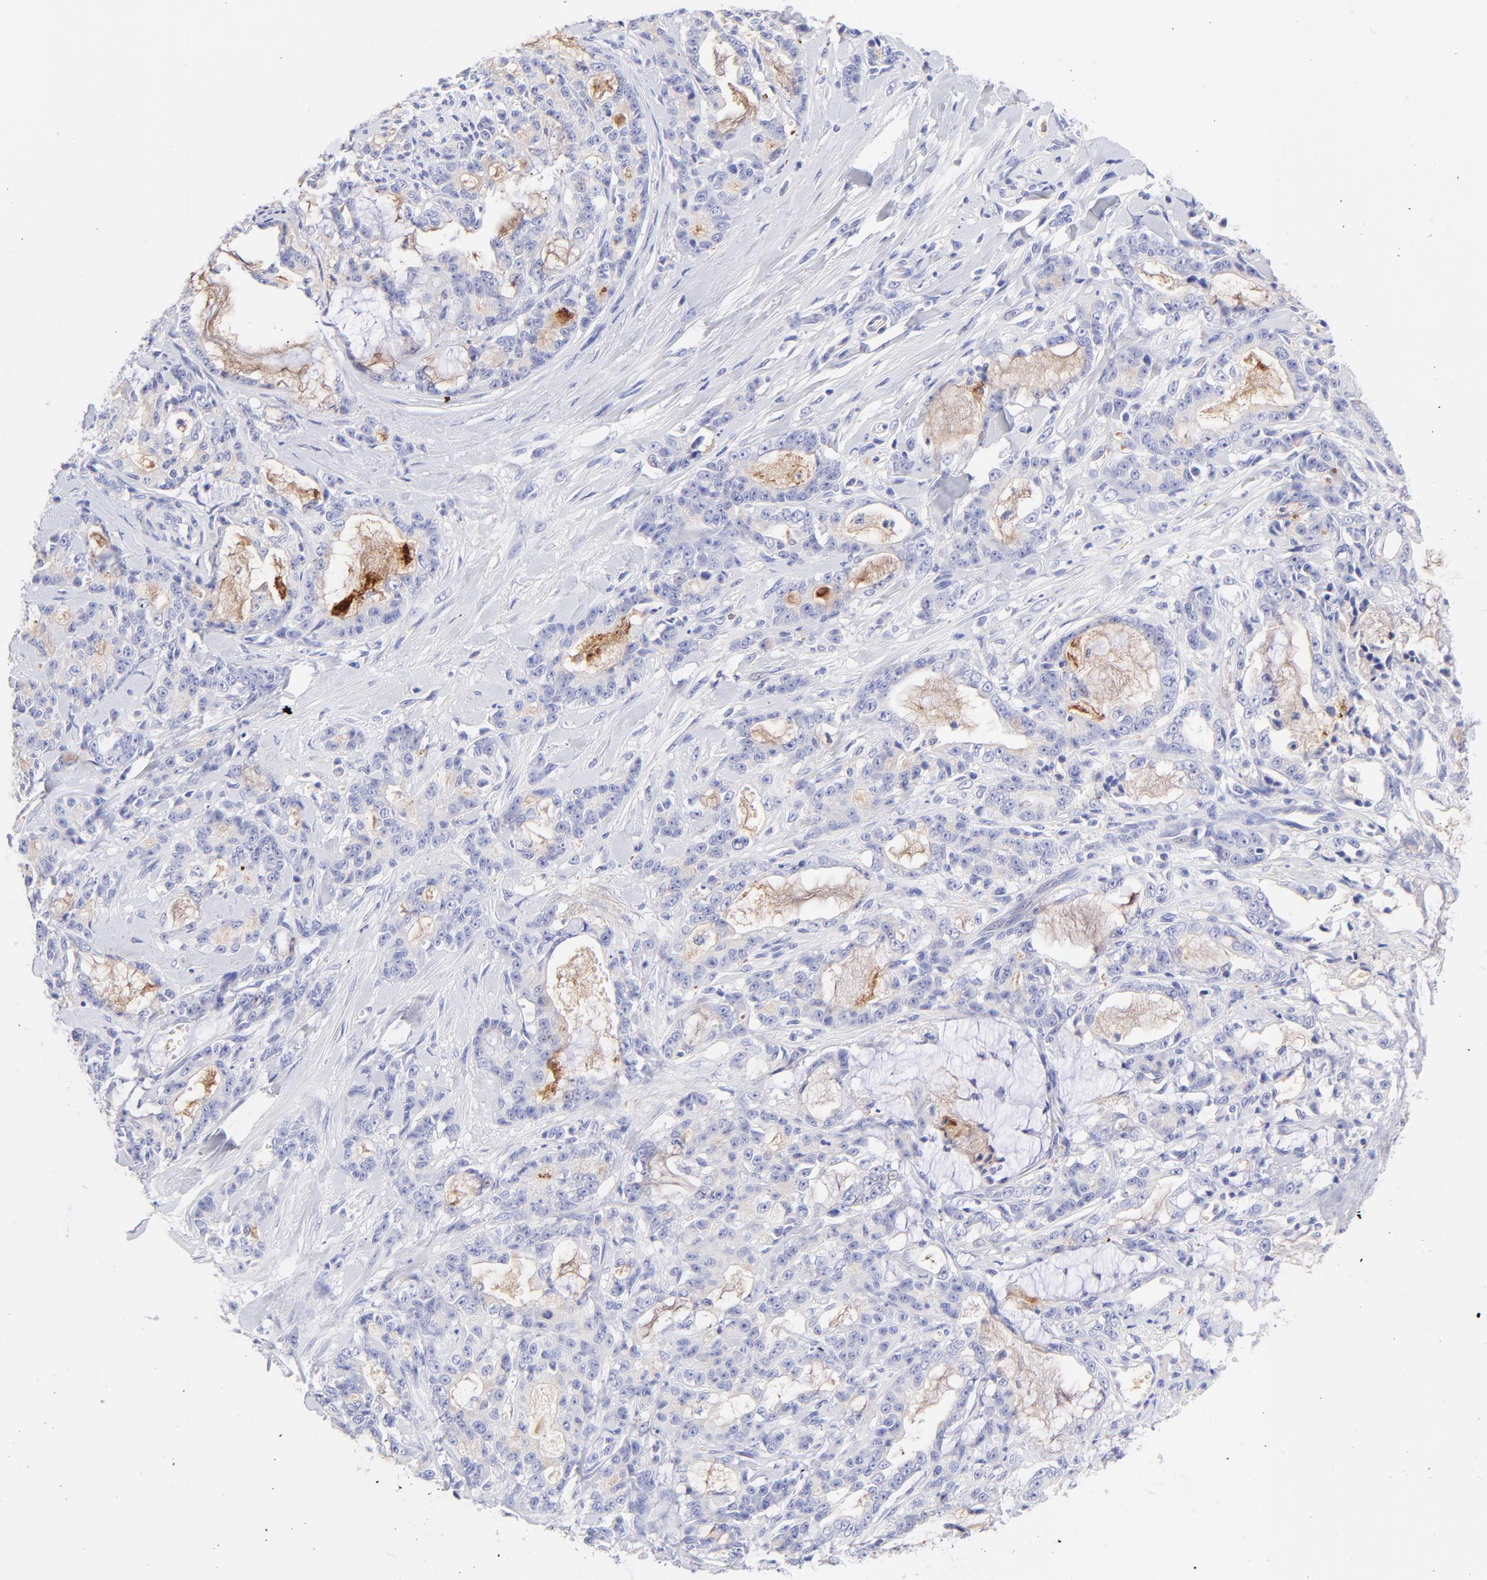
{"staining": {"intensity": "weak", "quantity": "<25%", "location": "cytoplasmic/membranous"}, "tissue": "pancreatic cancer", "cell_type": "Tumor cells", "image_type": "cancer", "snomed": [{"axis": "morphology", "description": "Adenocarcinoma, NOS"}, {"axis": "topography", "description": "Pancreas"}], "caption": "A histopathology image of human adenocarcinoma (pancreatic) is negative for staining in tumor cells.", "gene": "FRMPD3", "patient": {"sex": "female", "age": 73}}